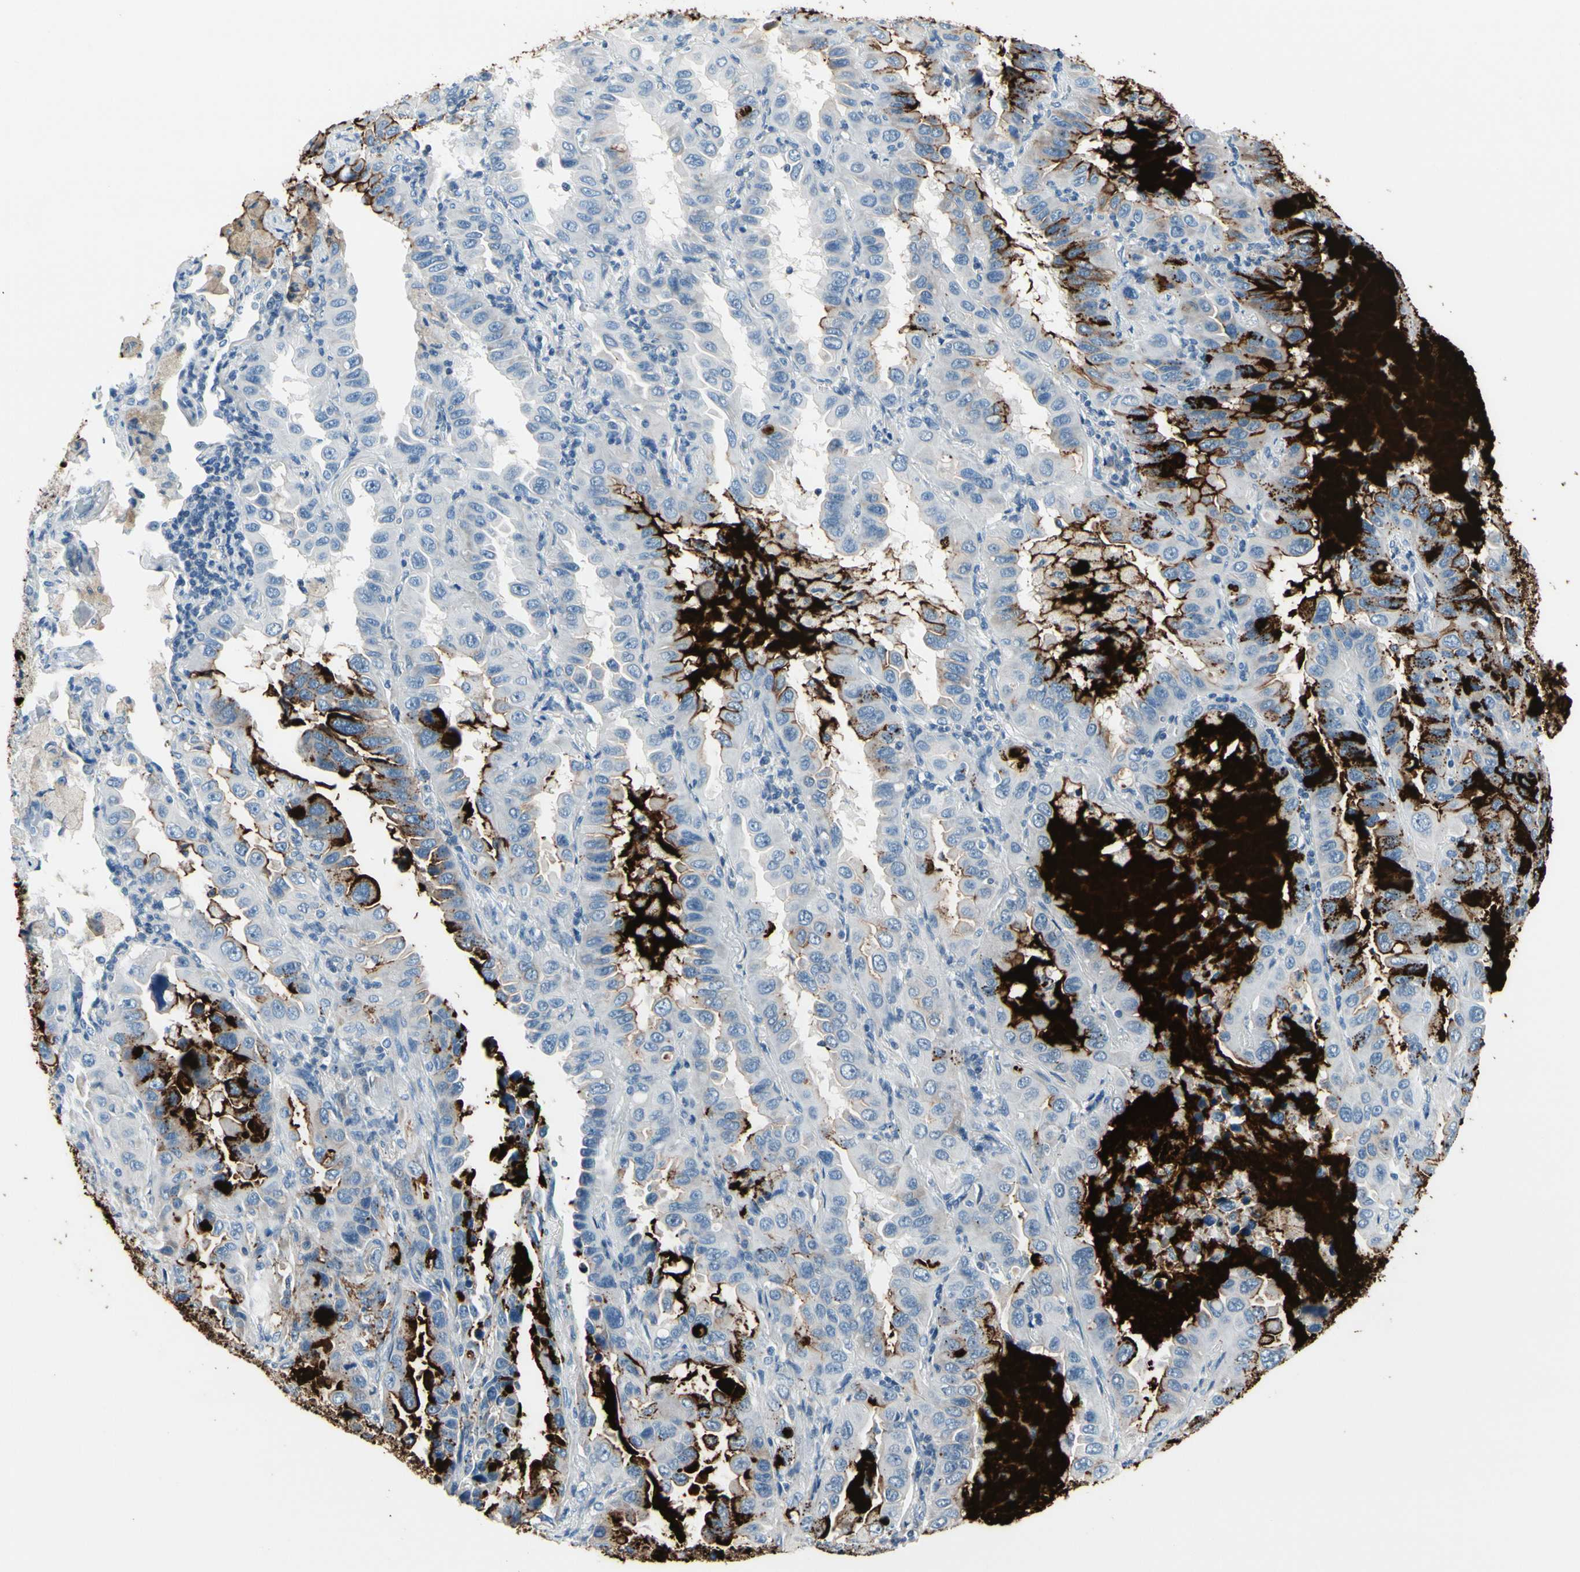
{"staining": {"intensity": "strong", "quantity": "25%-75%", "location": "cytoplasmic/membranous"}, "tissue": "lung cancer", "cell_type": "Tumor cells", "image_type": "cancer", "snomed": [{"axis": "morphology", "description": "Adenocarcinoma, NOS"}, {"axis": "topography", "description": "Lung"}], "caption": "The image shows immunohistochemical staining of lung cancer. There is strong cytoplasmic/membranous positivity is present in about 25%-75% of tumor cells. The protein of interest is stained brown, and the nuclei are stained in blue (DAB (3,3'-diaminobenzidine) IHC with brightfield microscopy, high magnification).", "gene": "MUC5B", "patient": {"sex": "male", "age": 64}}